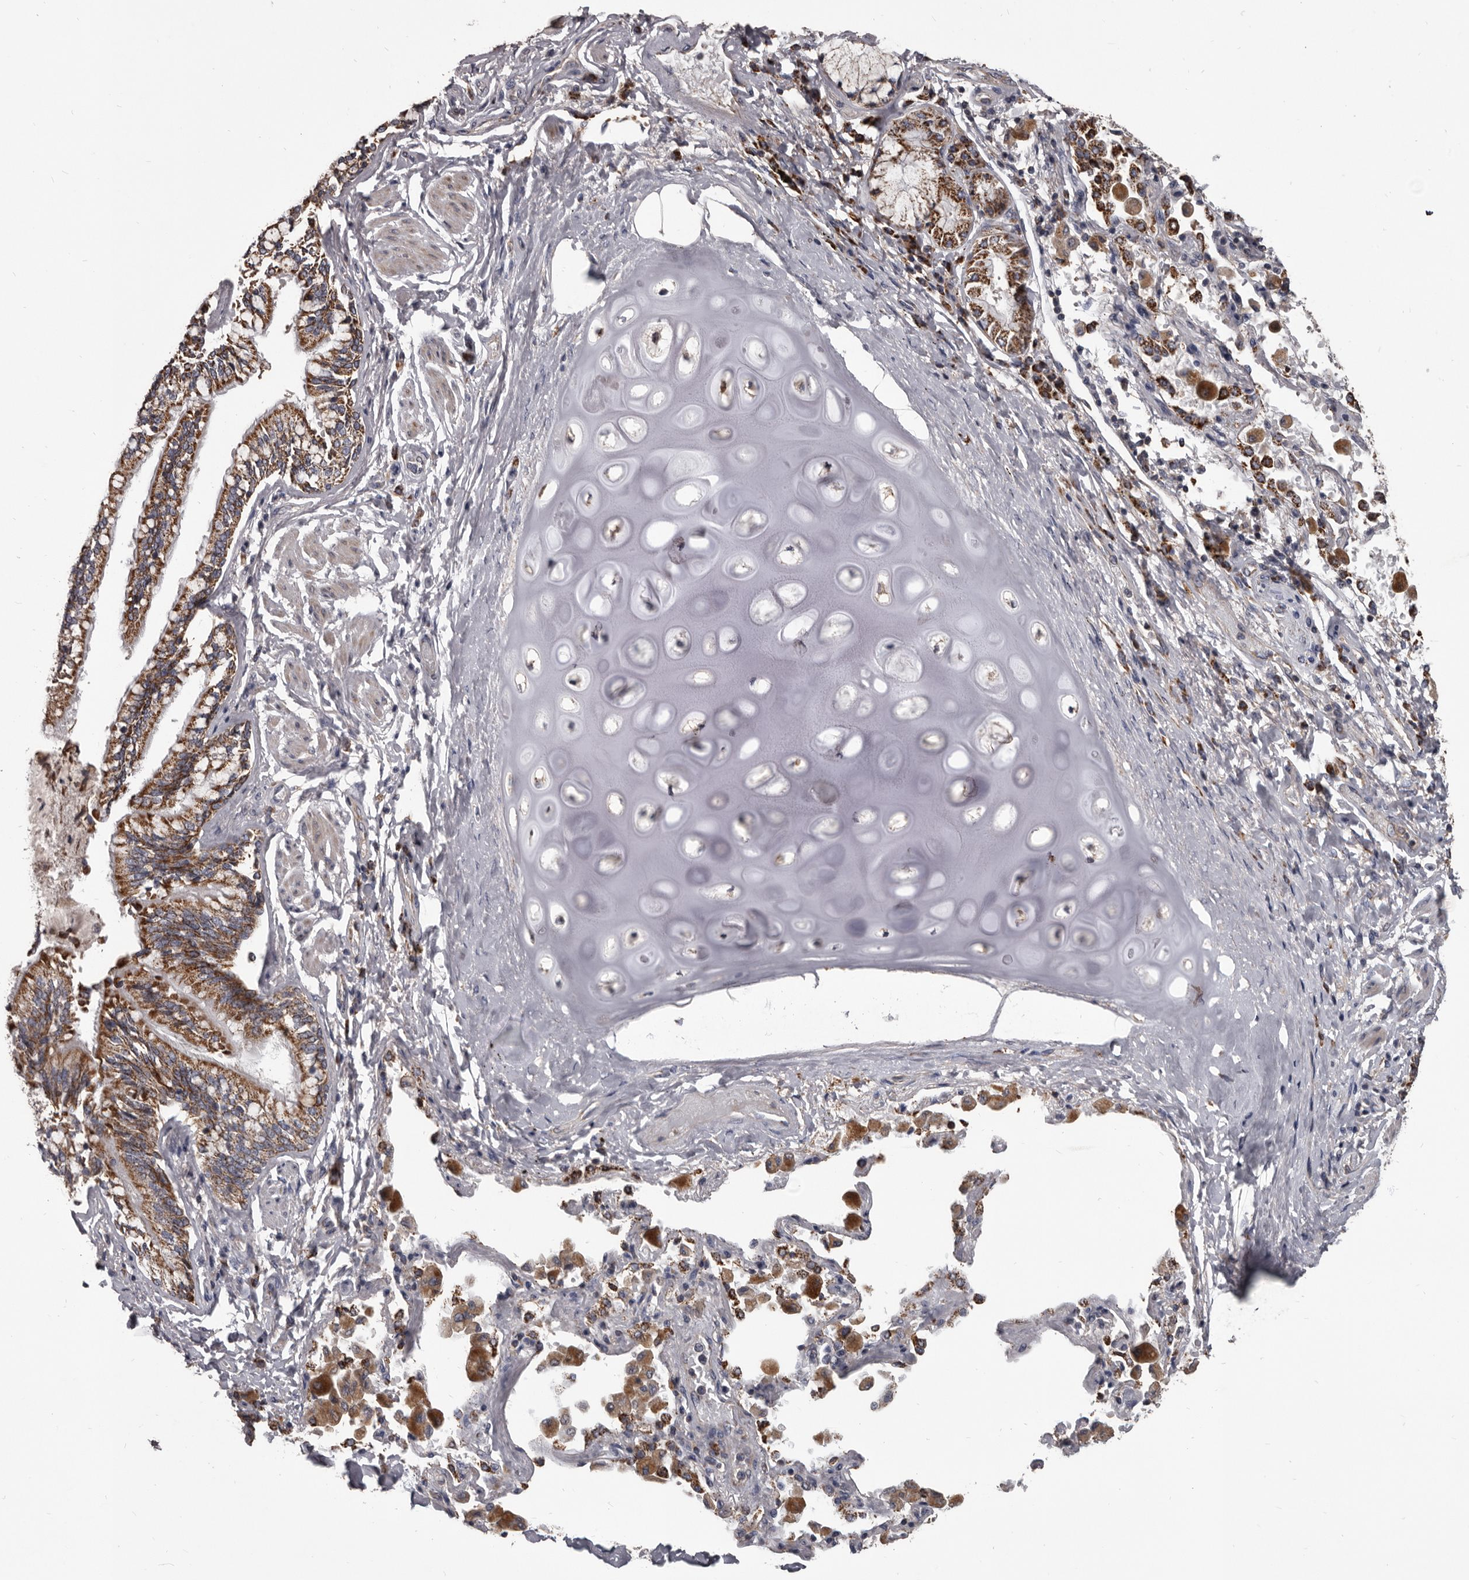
{"staining": {"intensity": "moderate", "quantity": ">75%", "location": "cytoplasmic/membranous"}, "tissue": "bronchus", "cell_type": "Respiratory epithelial cells", "image_type": "normal", "snomed": [{"axis": "morphology", "description": "Normal tissue, NOS"}, {"axis": "morphology", "description": "Inflammation, NOS"}, {"axis": "topography", "description": "Lung"}], "caption": "This micrograph displays IHC staining of unremarkable bronchus, with medium moderate cytoplasmic/membranous staining in approximately >75% of respiratory epithelial cells.", "gene": "ALDH5A1", "patient": {"sex": "female", "age": 46}}